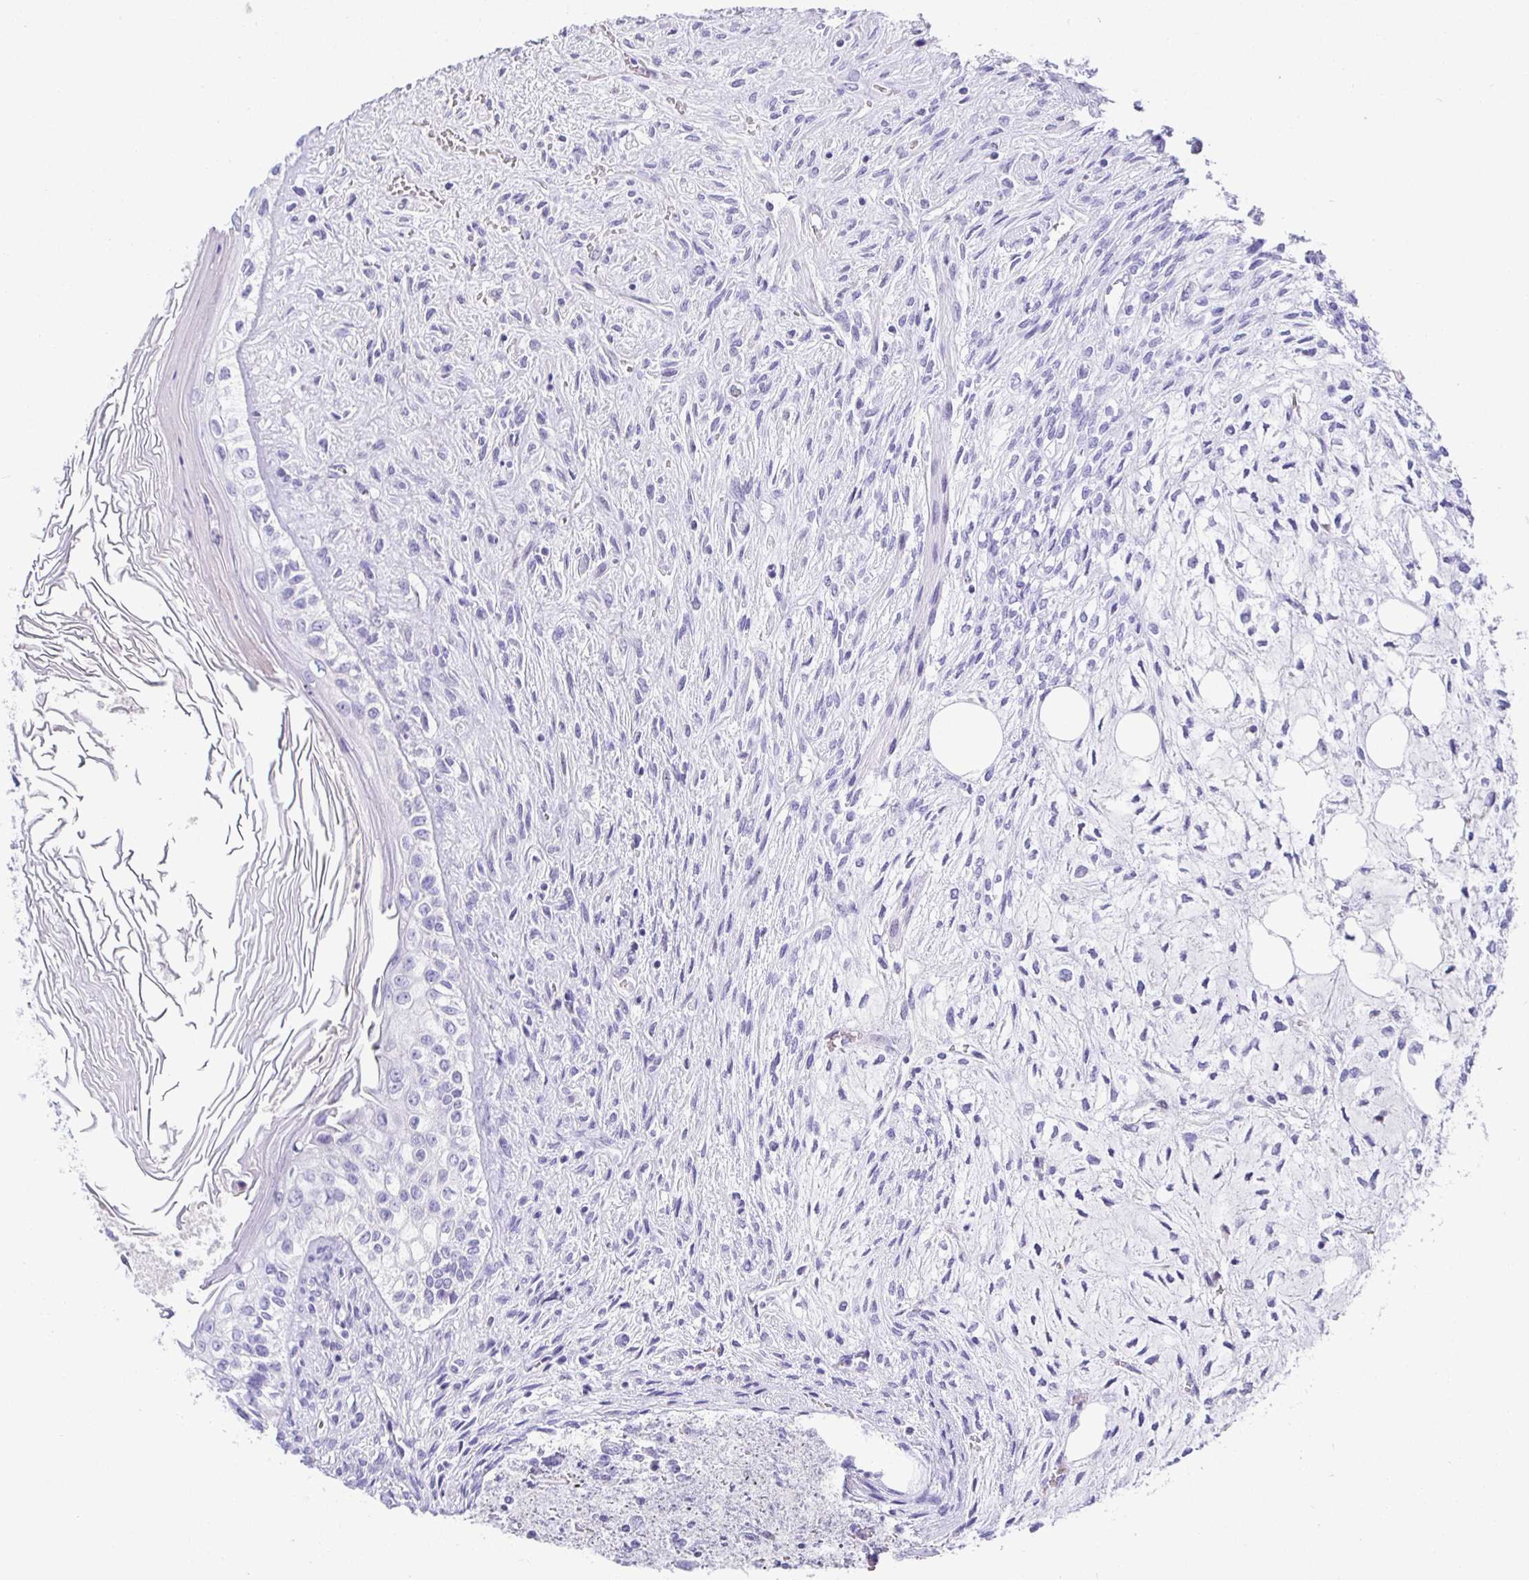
{"staining": {"intensity": "negative", "quantity": "none", "location": "none"}, "tissue": "testis cancer", "cell_type": "Tumor cells", "image_type": "cancer", "snomed": [{"axis": "morphology", "description": "Carcinoma, Embryonal, NOS"}, {"axis": "topography", "description": "Testis"}], "caption": "Tumor cells show no significant protein expression in testis cancer.", "gene": "TMEM241", "patient": {"sex": "male", "age": 37}}